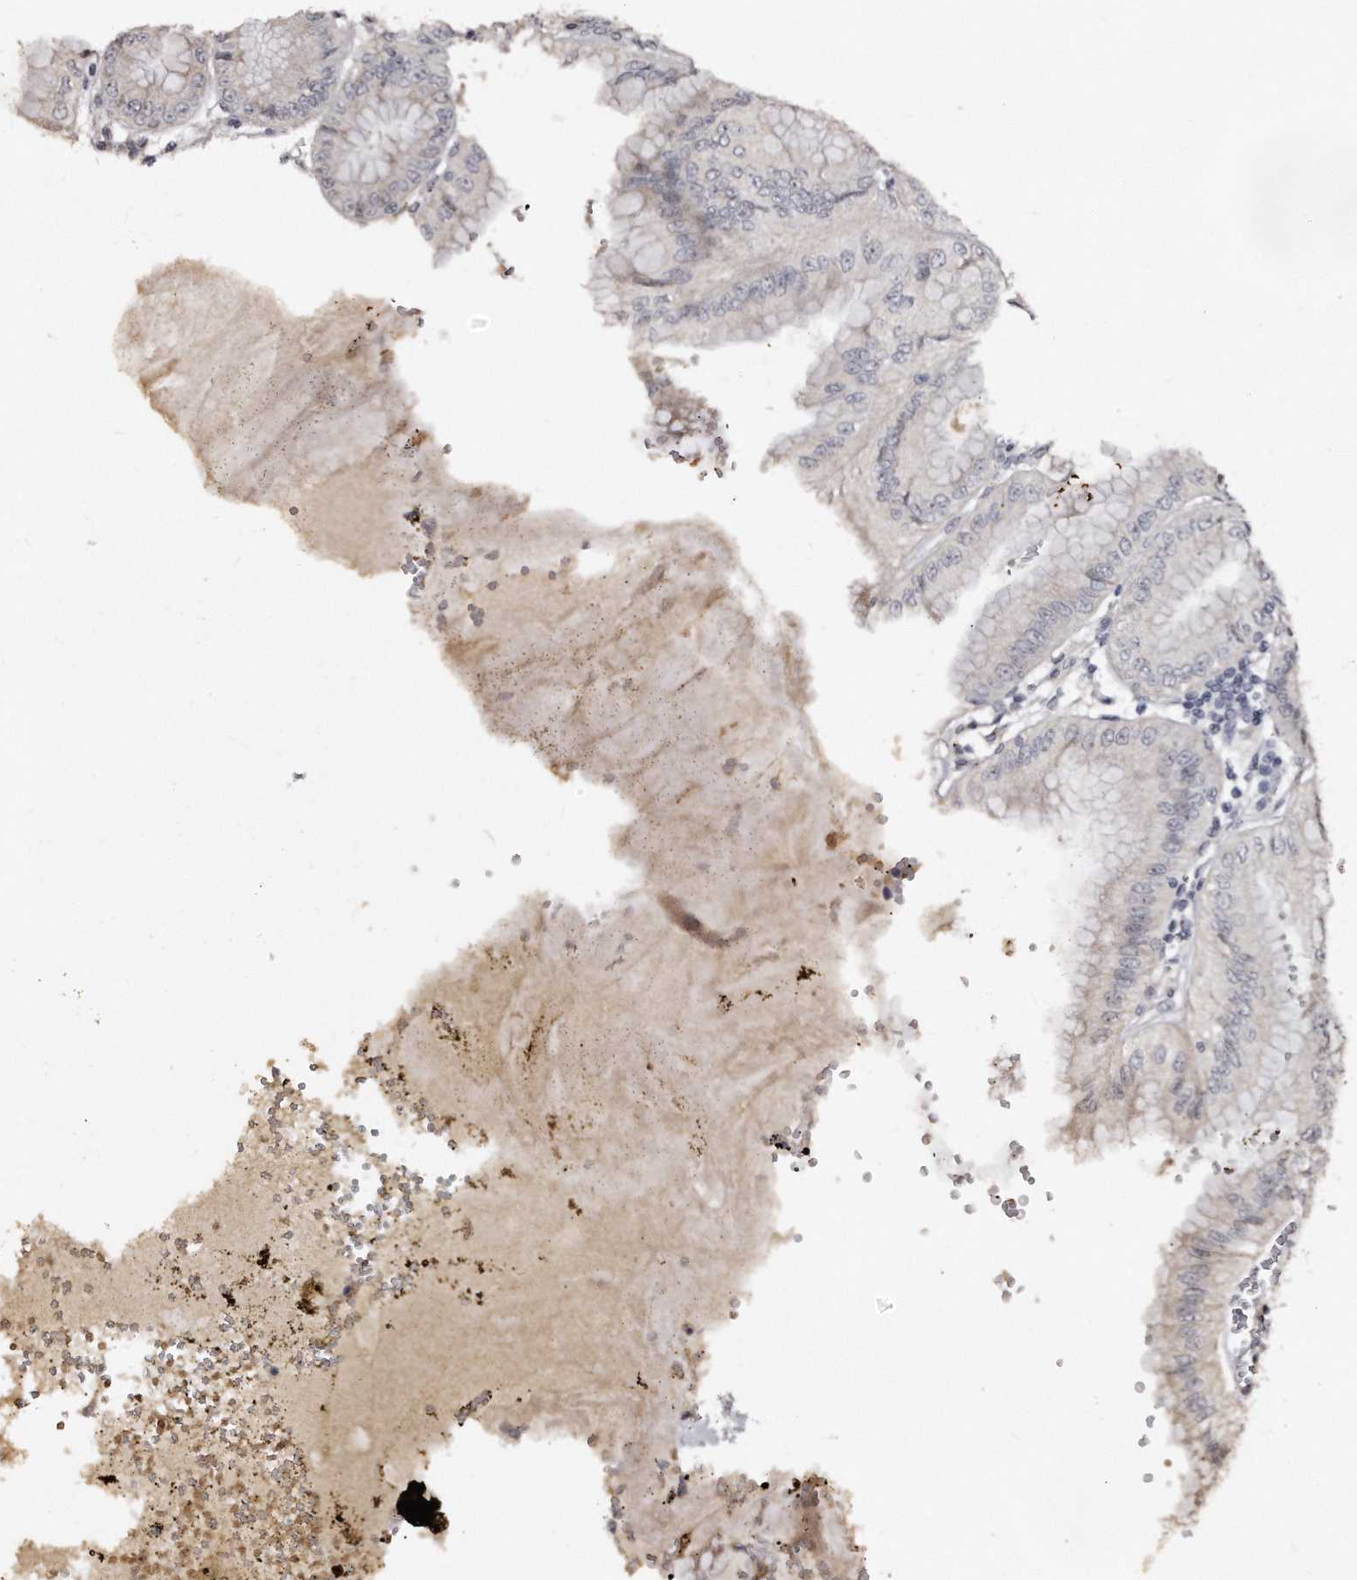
{"staining": {"intensity": "weak", "quantity": "<25%", "location": "cytoplasmic/membranous"}, "tissue": "stomach", "cell_type": "Glandular cells", "image_type": "normal", "snomed": [{"axis": "morphology", "description": "Normal tissue, NOS"}, {"axis": "topography", "description": "Stomach, lower"}], "caption": "IHC image of benign stomach: stomach stained with DAB exhibits no significant protein staining in glandular cells.", "gene": "TSHR", "patient": {"sex": "male", "age": 71}}